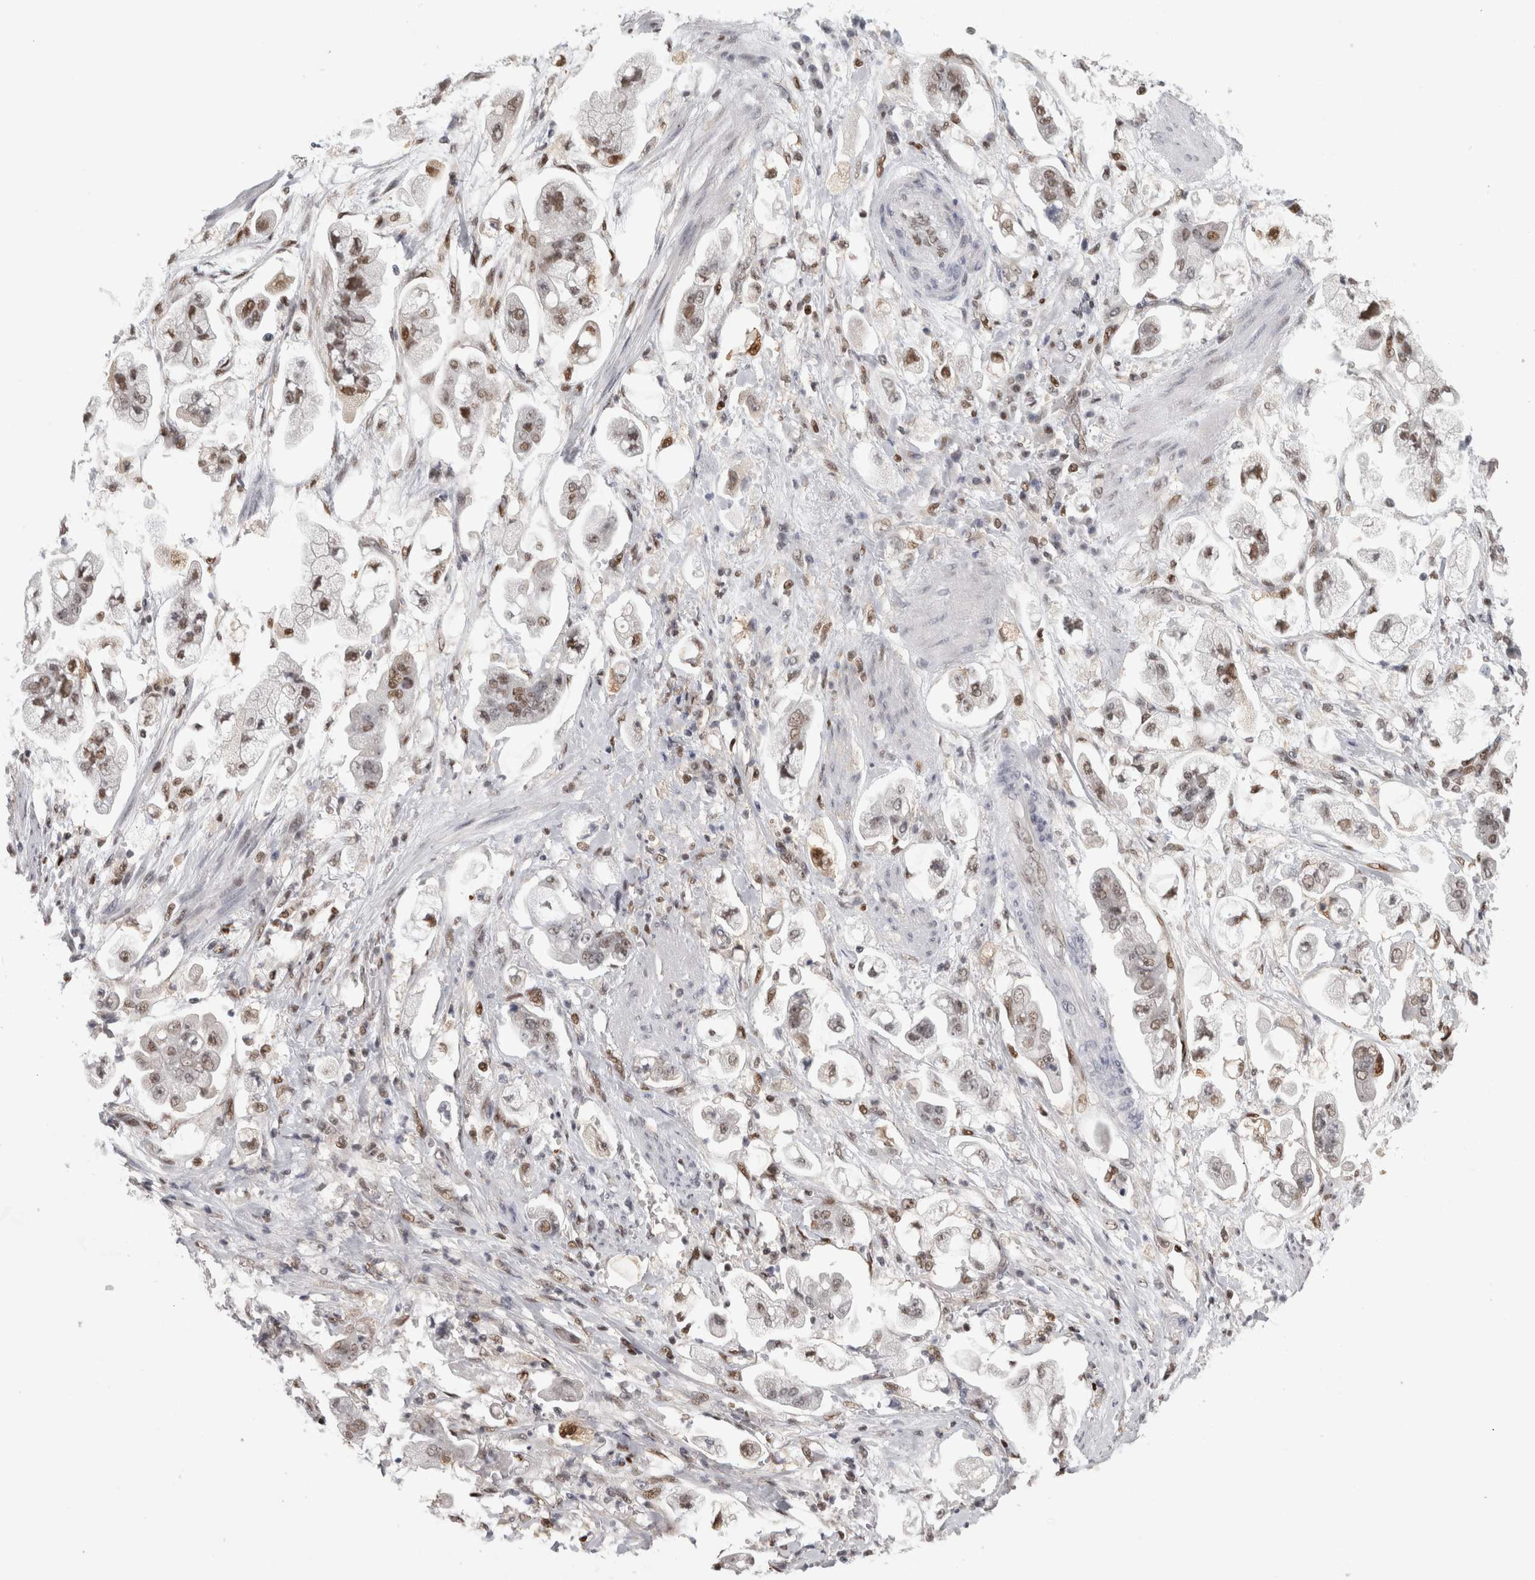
{"staining": {"intensity": "weak", "quantity": "25%-75%", "location": "nuclear"}, "tissue": "stomach cancer", "cell_type": "Tumor cells", "image_type": "cancer", "snomed": [{"axis": "morphology", "description": "Adenocarcinoma, NOS"}, {"axis": "topography", "description": "Stomach"}], "caption": "An image showing weak nuclear positivity in approximately 25%-75% of tumor cells in stomach cancer (adenocarcinoma), as visualized by brown immunohistochemical staining.", "gene": "SRARP", "patient": {"sex": "male", "age": 62}}